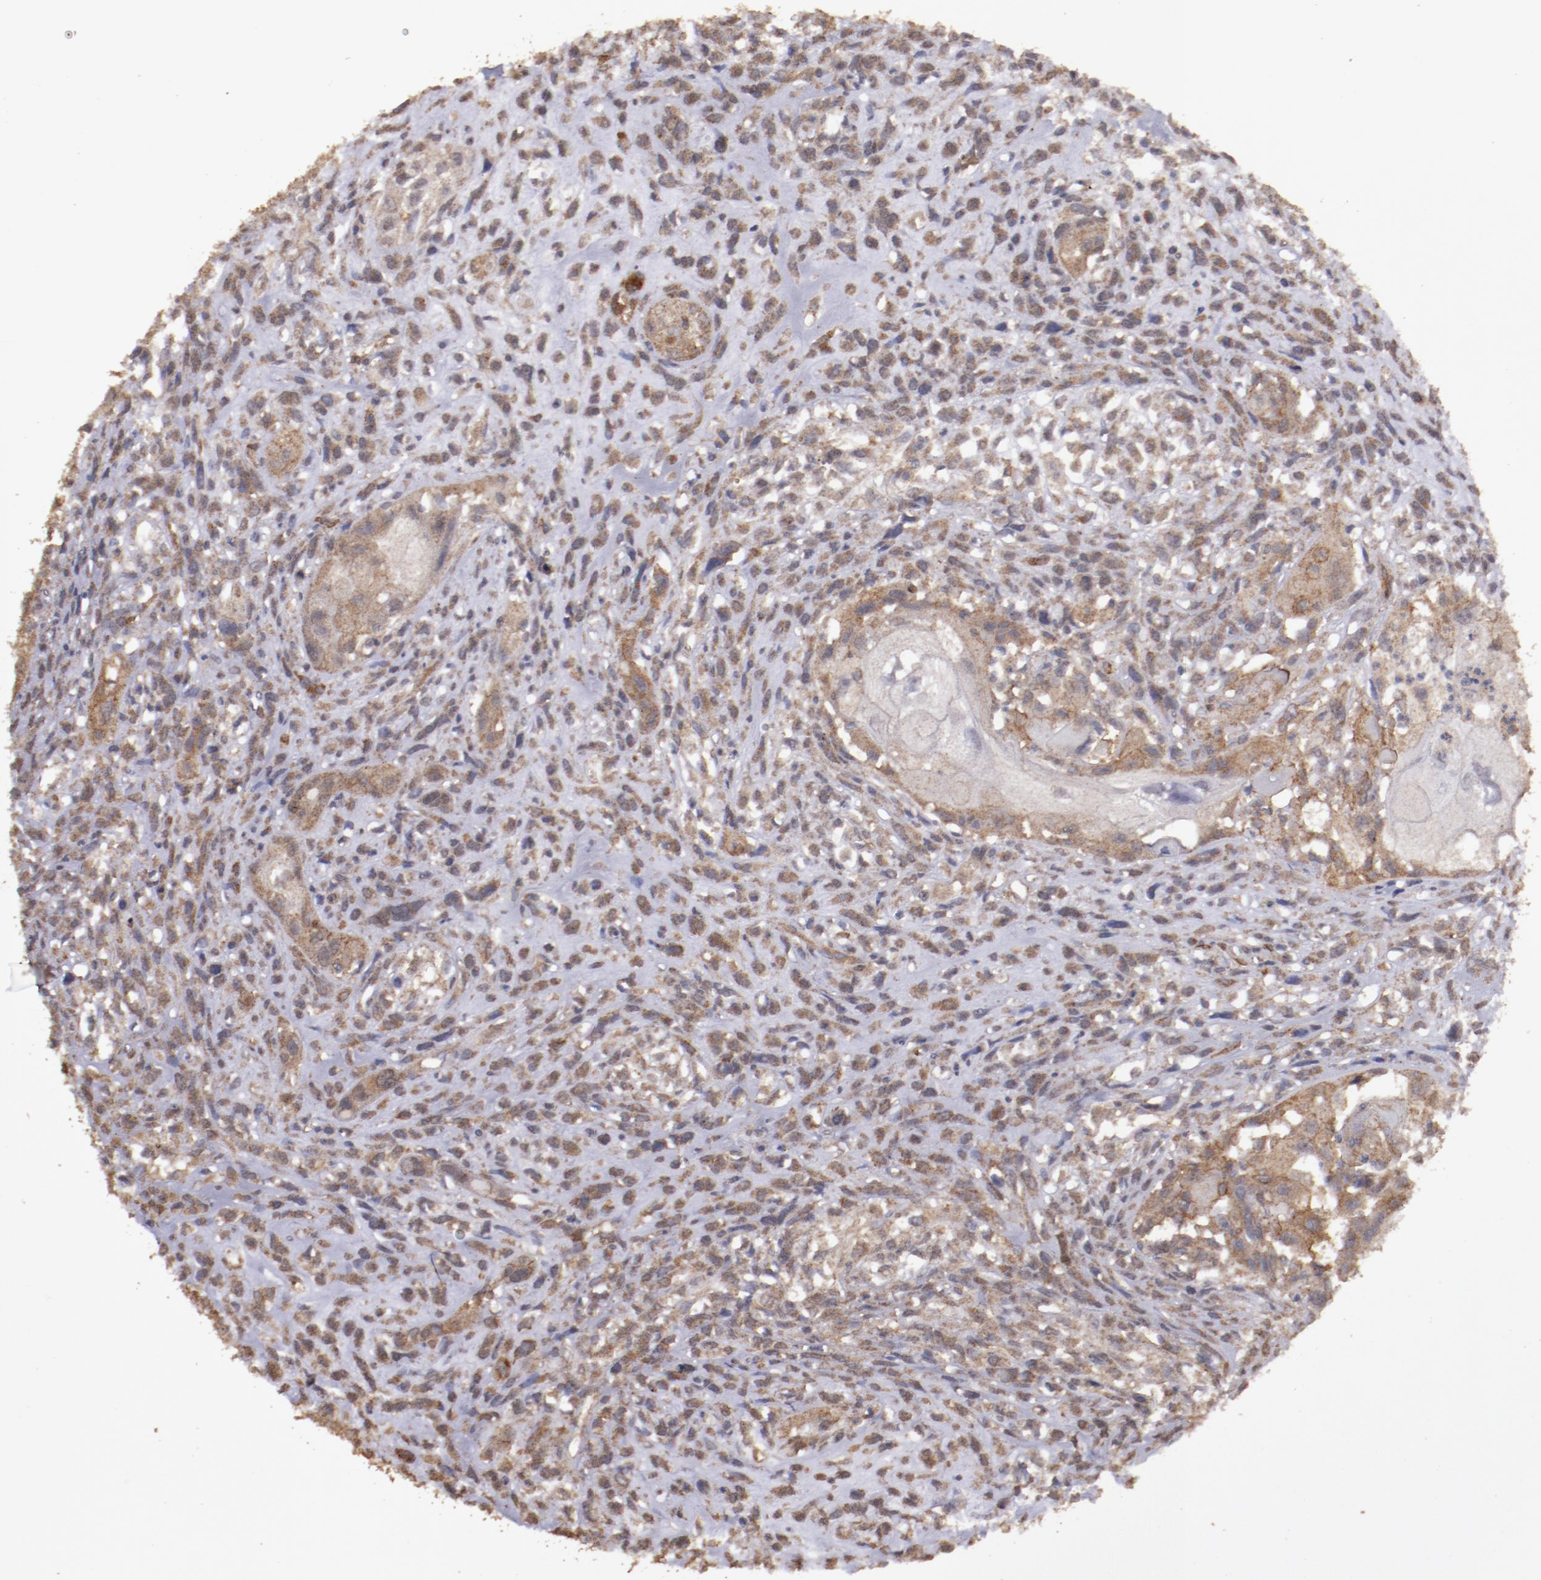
{"staining": {"intensity": "moderate", "quantity": "25%-75%", "location": "cytoplasmic/membranous"}, "tissue": "head and neck cancer", "cell_type": "Tumor cells", "image_type": "cancer", "snomed": [{"axis": "morphology", "description": "Neoplasm, malignant, NOS"}, {"axis": "topography", "description": "Salivary gland"}, {"axis": "topography", "description": "Head-Neck"}], "caption": "IHC histopathology image of neoplastic tissue: human neoplasm (malignant) (head and neck) stained using immunohistochemistry shows medium levels of moderate protein expression localized specifically in the cytoplasmic/membranous of tumor cells, appearing as a cytoplasmic/membranous brown color.", "gene": "FAT1", "patient": {"sex": "male", "age": 43}}